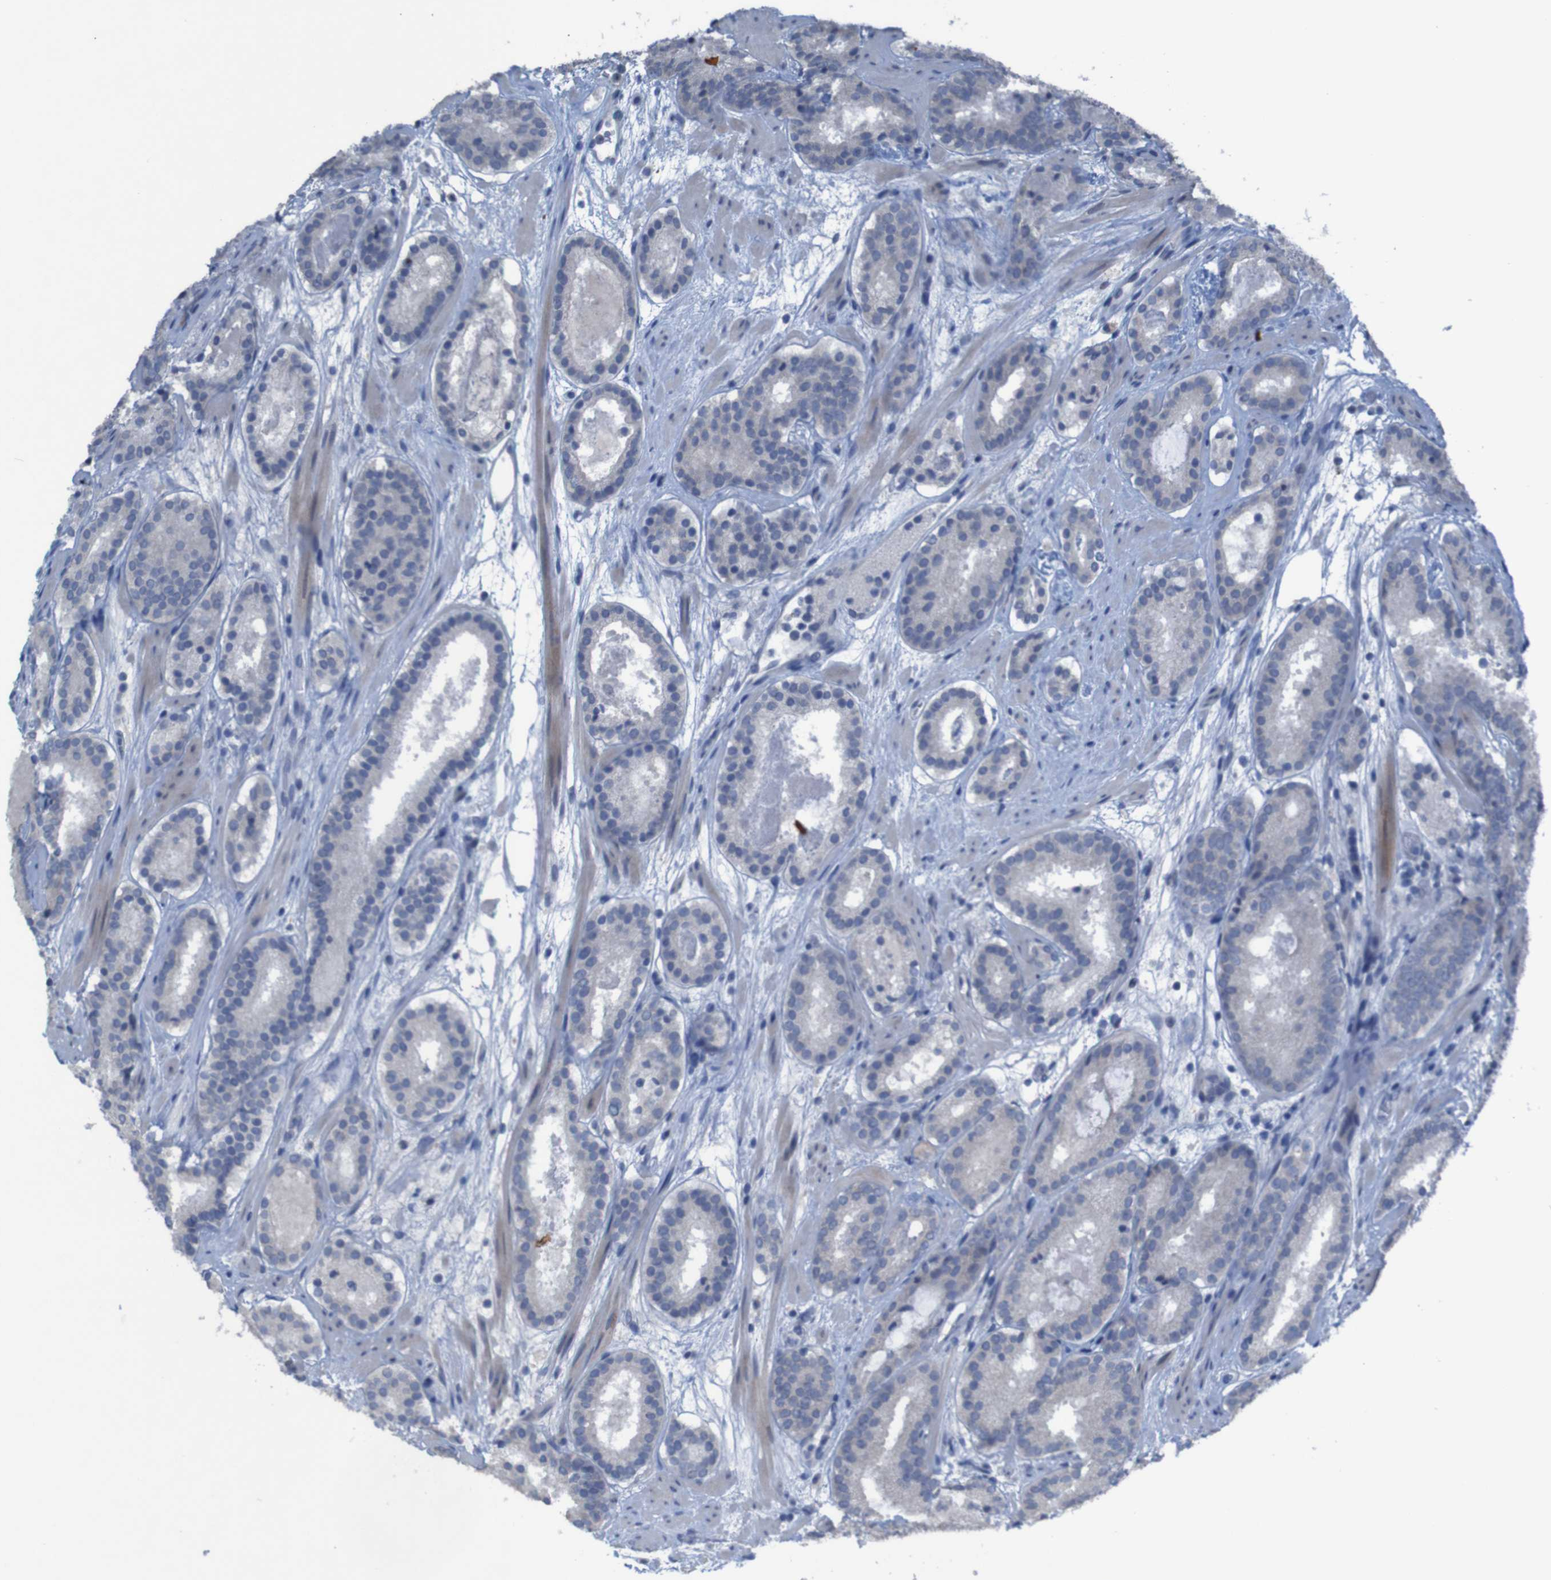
{"staining": {"intensity": "negative", "quantity": "none", "location": "none"}, "tissue": "prostate cancer", "cell_type": "Tumor cells", "image_type": "cancer", "snomed": [{"axis": "morphology", "description": "Adenocarcinoma, Low grade"}, {"axis": "topography", "description": "Prostate"}], "caption": "This image is of prostate cancer (low-grade adenocarcinoma) stained with immunohistochemistry (IHC) to label a protein in brown with the nuclei are counter-stained blue. There is no expression in tumor cells.", "gene": "CLDN18", "patient": {"sex": "male", "age": 69}}